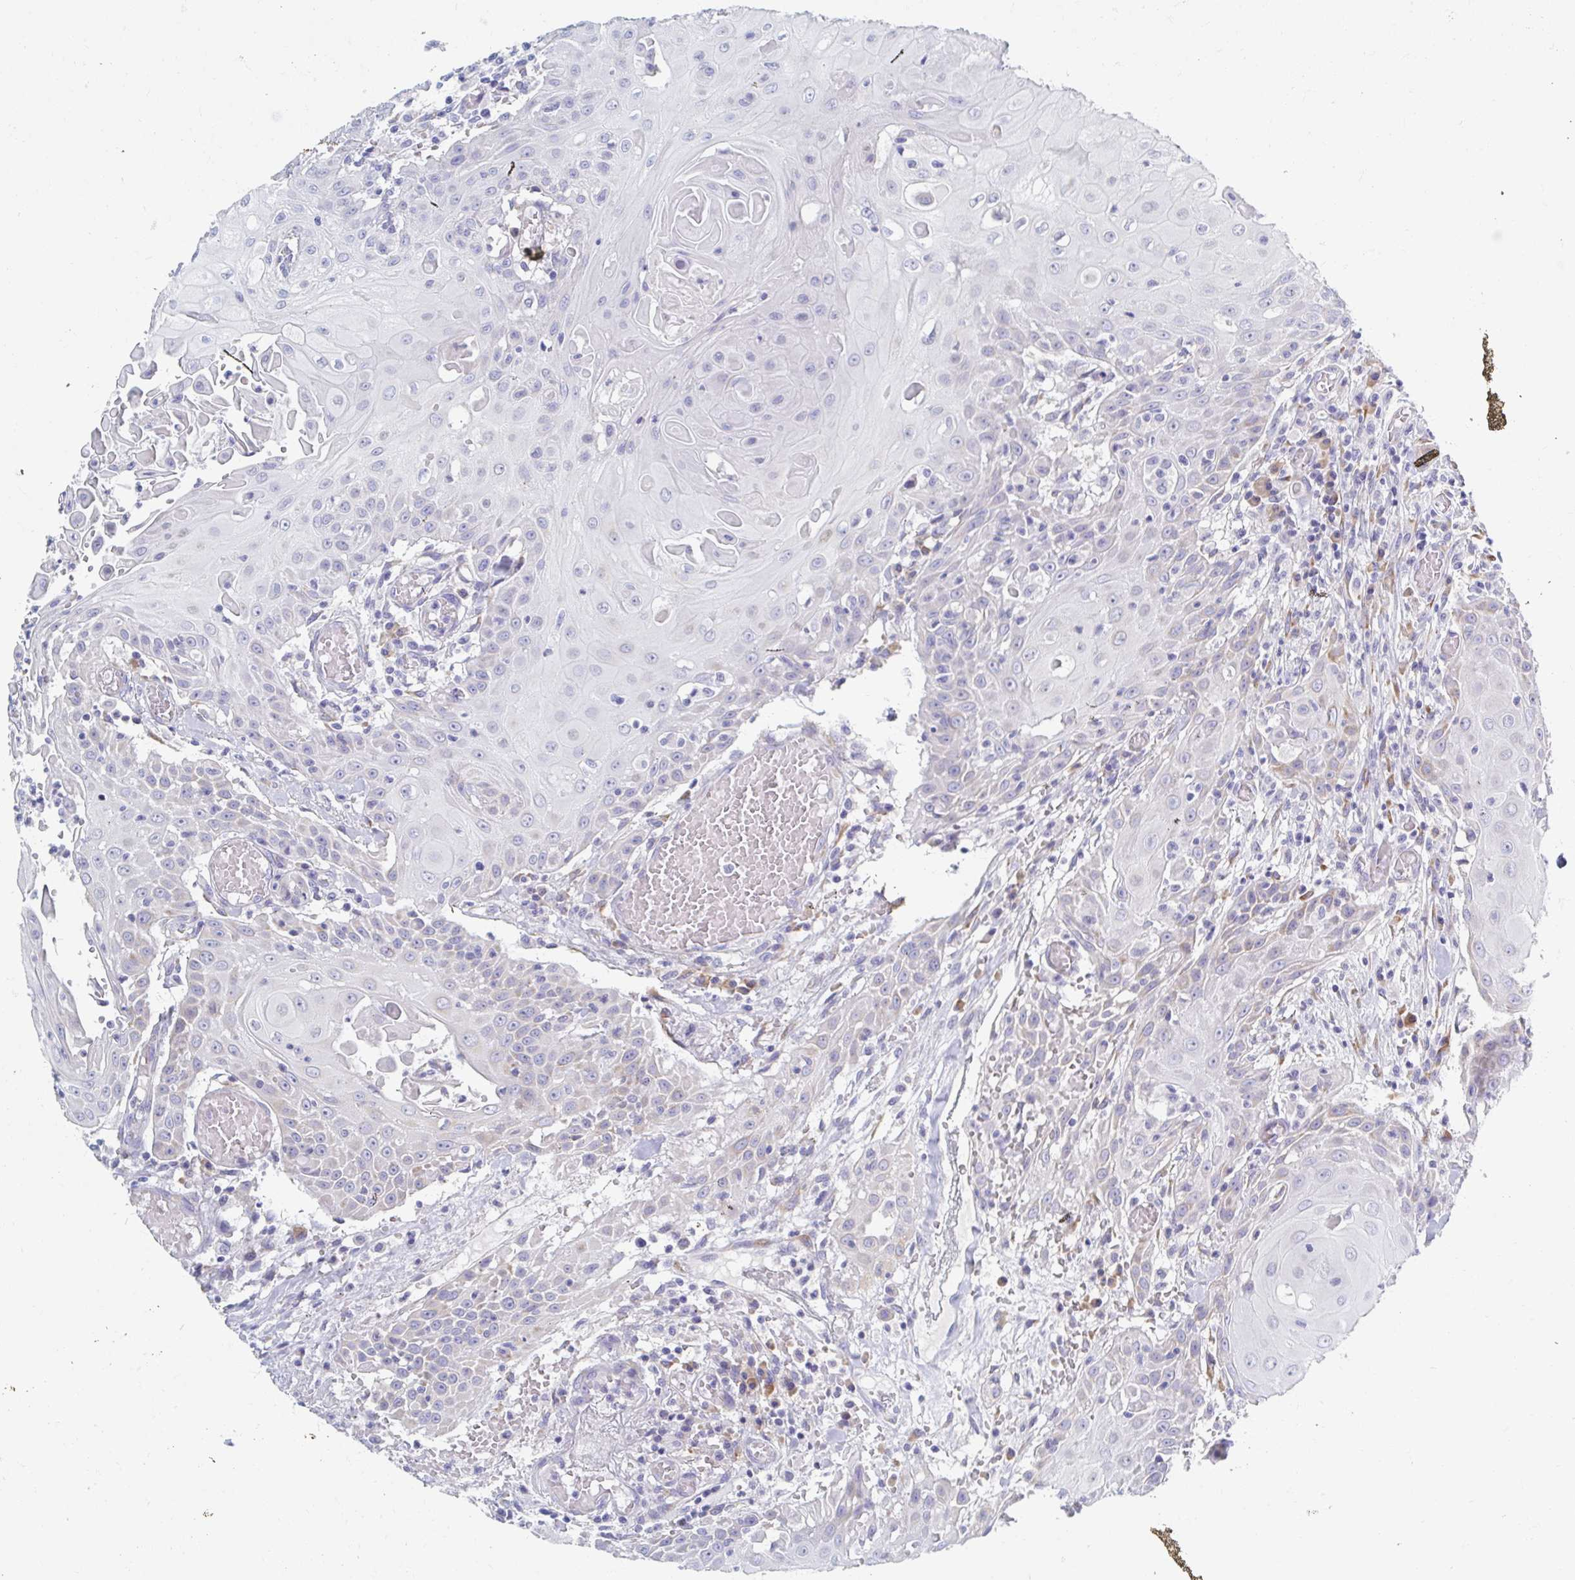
{"staining": {"intensity": "negative", "quantity": "none", "location": "none"}, "tissue": "head and neck cancer", "cell_type": "Tumor cells", "image_type": "cancer", "snomed": [{"axis": "morphology", "description": "Normal tissue, NOS"}, {"axis": "morphology", "description": "Squamous cell carcinoma, NOS"}, {"axis": "topography", "description": "Oral tissue"}, {"axis": "topography", "description": "Head-Neck"}], "caption": "Immunohistochemistry micrograph of neoplastic tissue: squamous cell carcinoma (head and neck) stained with DAB (3,3'-diaminobenzidine) exhibits no significant protein staining in tumor cells.", "gene": "MYLK2", "patient": {"sex": "female", "age": 55}}